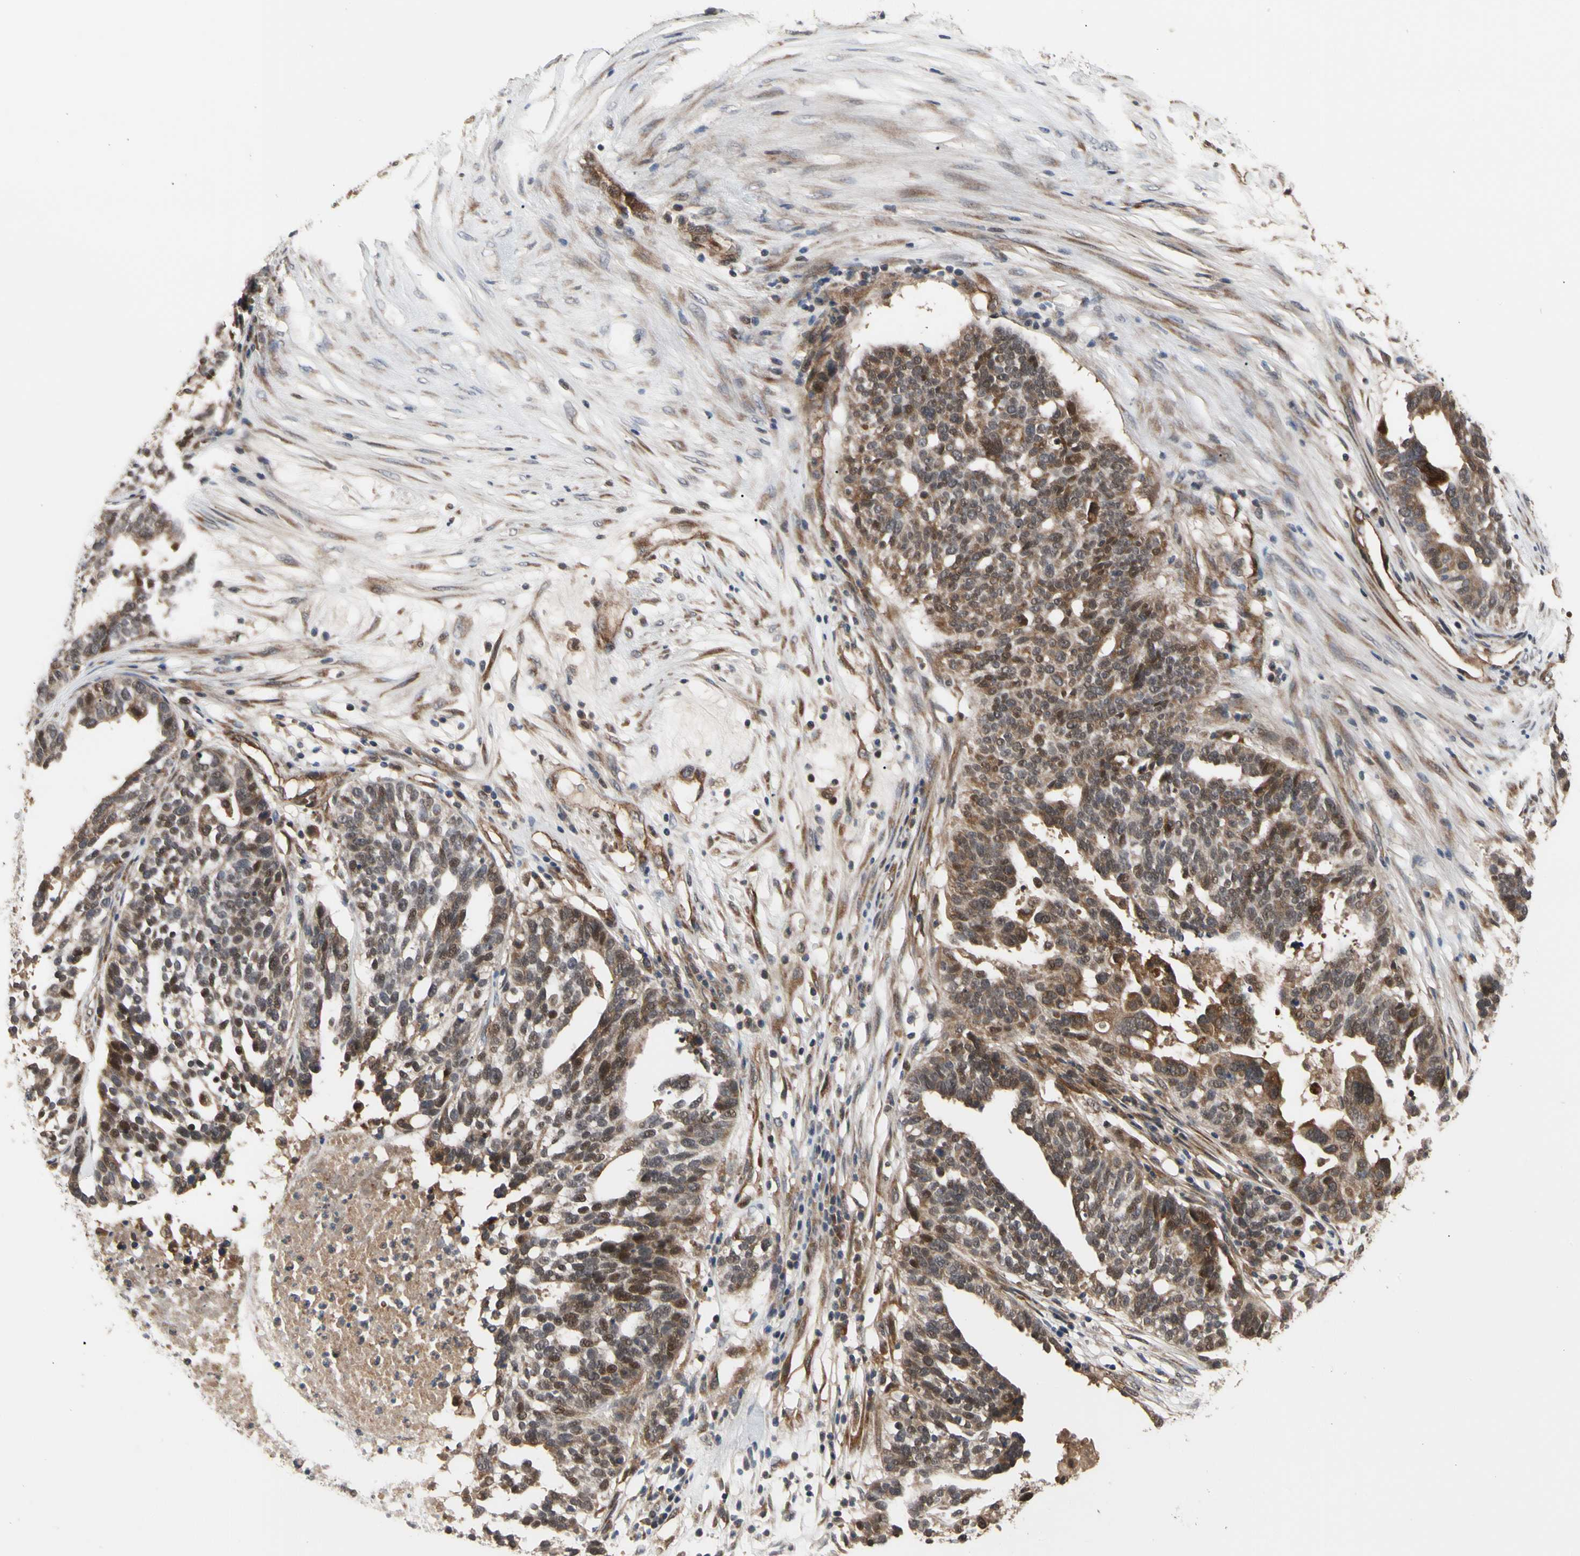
{"staining": {"intensity": "moderate", "quantity": "25%-75%", "location": "cytoplasmic/membranous"}, "tissue": "ovarian cancer", "cell_type": "Tumor cells", "image_type": "cancer", "snomed": [{"axis": "morphology", "description": "Cystadenocarcinoma, serous, NOS"}, {"axis": "topography", "description": "Ovary"}], "caption": "Tumor cells exhibit medium levels of moderate cytoplasmic/membranous staining in about 25%-75% of cells in human ovarian serous cystadenocarcinoma.", "gene": "CYTIP", "patient": {"sex": "female", "age": 59}}